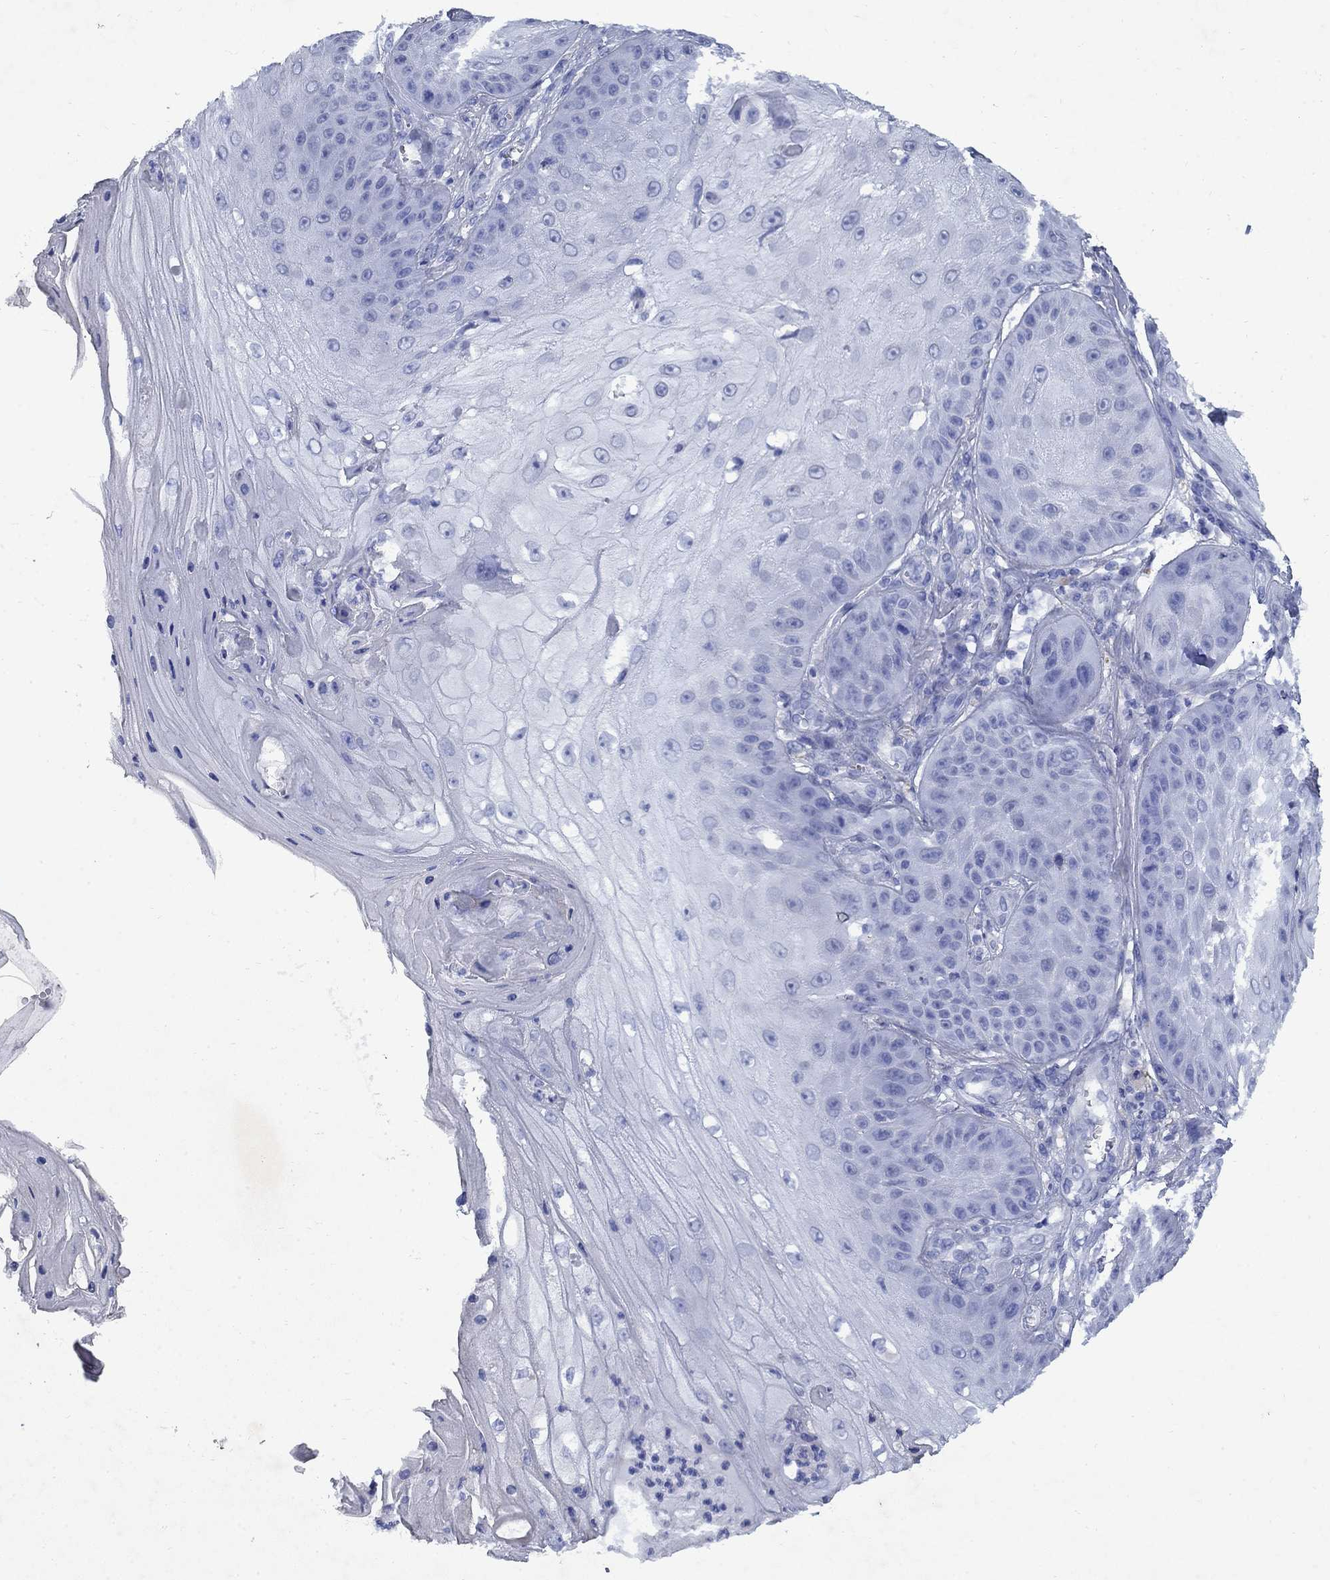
{"staining": {"intensity": "negative", "quantity": "none", "location": "none"}, "tissue": "skin cancer", "cell_type": "Tumor cells", "image_type": "cancer", "snomed": [{"axis": "morphology", "description": "Squamous cell carcinoma, NOS"}, {"axis": "topography", "description": "Skin"}], "caption": "DAB immunohistochemical staining of skin cancer exhibits no significant expression in tumor cells.", "gene": "STAB2", "patient": {"sex": "male", "age": 70}}